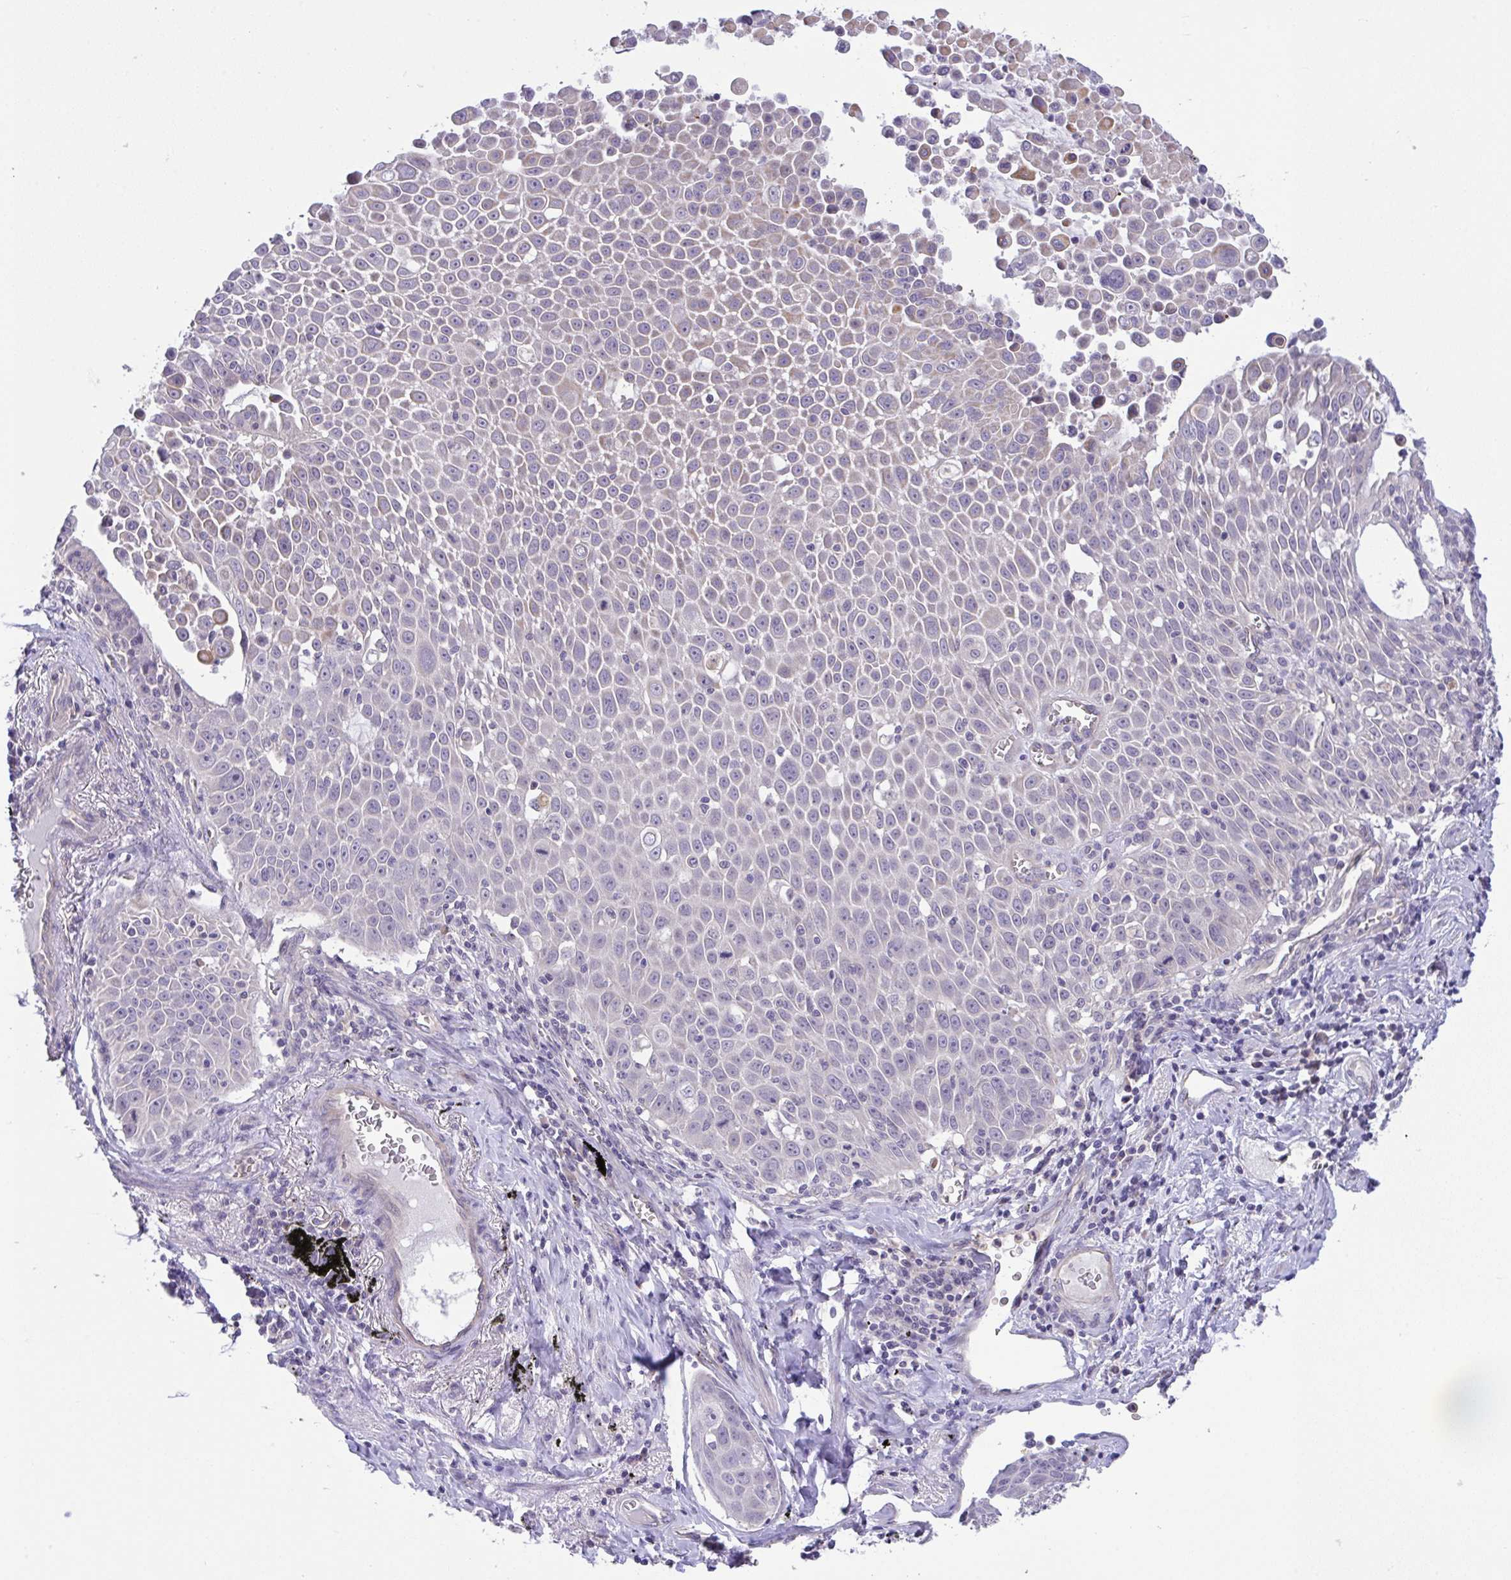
{"staining": {"intensity": "negative", "quantity": "none", "location": "none"}, "tissue": "lung cancer", "cell_type": "Tumor cells", "image_type": "cancer", "snomed": [{"axis": "morphology", "description": "Squamous cell carcinoma, NOS"}, {"axis": "morphology", "description": "Squamous cell carcinoma, metastatic, NOS"}, {"axis": "topography", "description": "Lymph node"}, {"axis": "topography", "description": "Lung"}], "caption": "This is a histopathology image of immunohistochemistry (IHC) staining of lung cancer (metastatic squamous cell carcinoma), which shows no expression in tumor cells. (DAB IHC visualized using brightfield microscopy, high magnification).", "gene": "RHOXF1", "patient": {"sex": "female", "age": 62}}